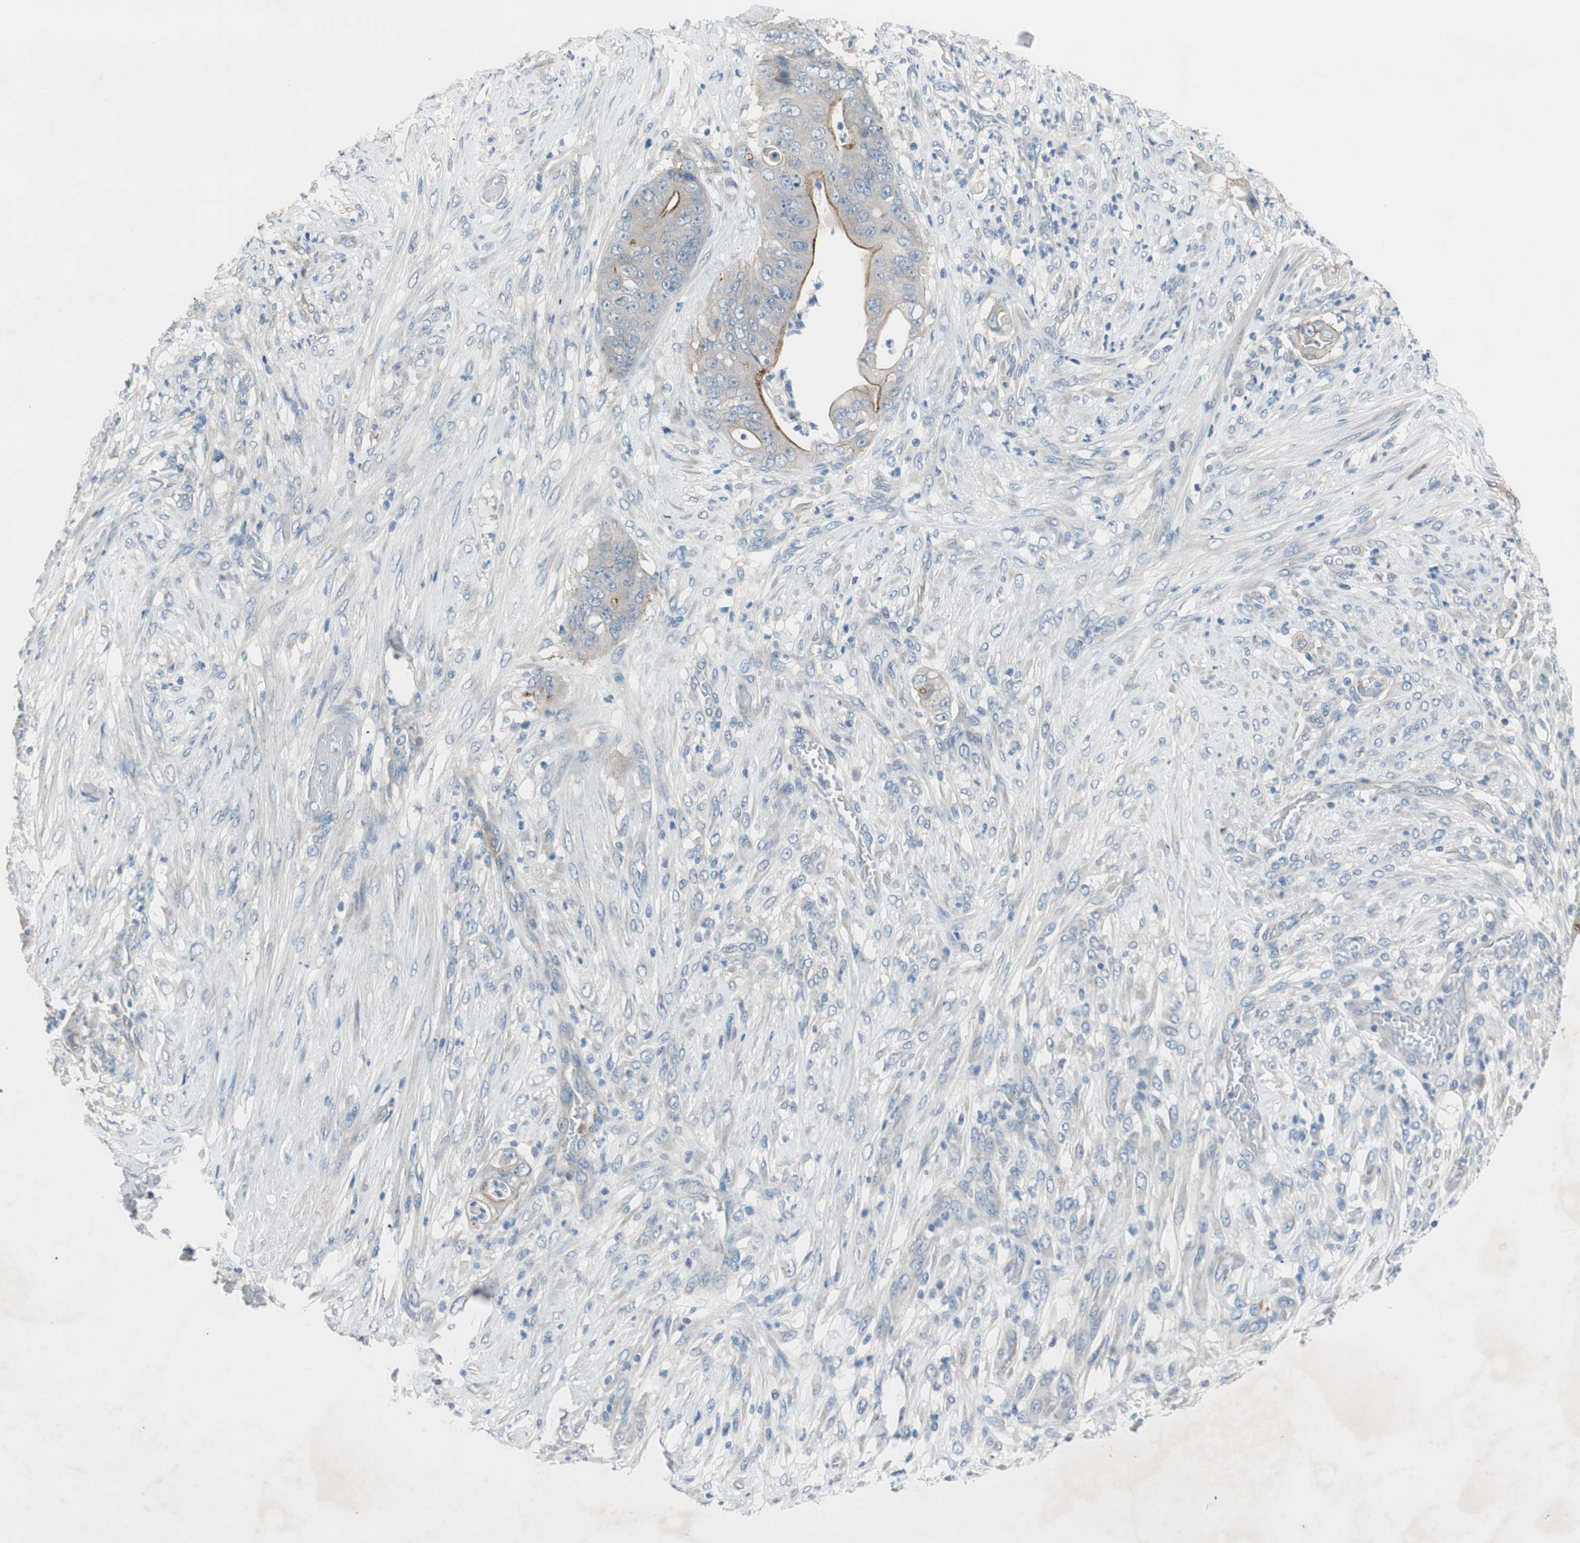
{"staining": {"intensity": "moderate", "quantity": ">75%", "location": "cytoplasmic/membranous"}, "tissue": "stomach cancer", "cell_type": "Tumor cells", "image_type": "cancer", "snomed": [{"axis": "morphology", "description": "Adenocarcinoma, NOS"}, {"axis": "topography", "description": "Stomach"}], "caption": "Protein expression analysis of stomach adenocarcinoma displays moderate cytoplasmic/membranous expression in about >75% of tumor cells.", "gene": "PRRG4", "patient": {"sex": "female", "age": 73}}